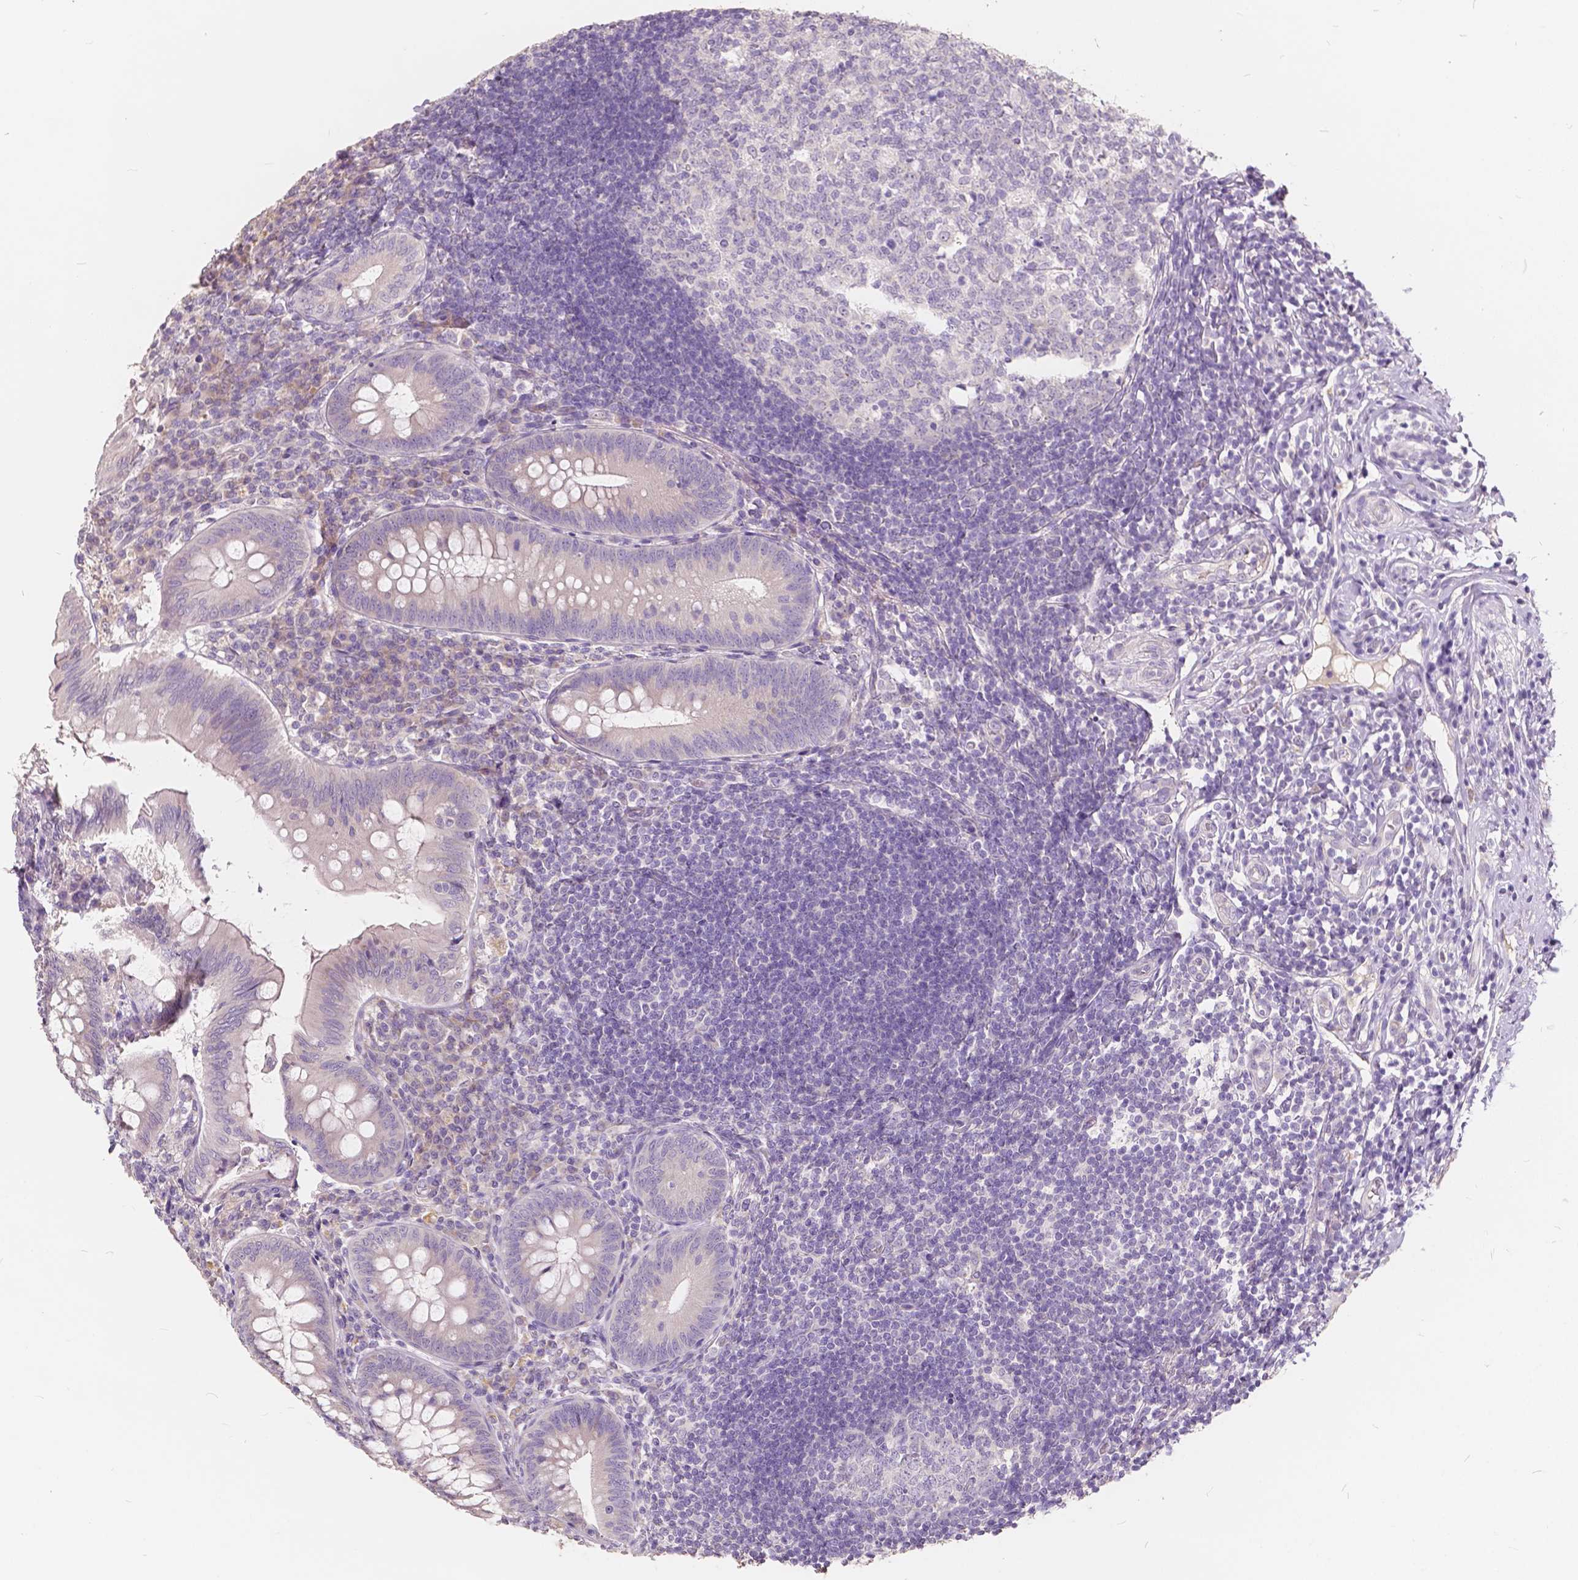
{"staining": {"intensity": "weak", "quantity": "<25%", "location": "cytoplasmic/membranous"}, "tissue": "appendix", "cell_type": "Glandular cells", "image_type": "normal", "snomed": [{"axis": "morphology", "description": "Normal tissue, NOS"}, {"axis": "morphology", "description": "Inflammation, NOS"}, {"axis": "topography", "description": "Appendix"}], "caption": "Immunohistochemical staining of normal human appendix reveals no significant positivity in glandular cells. The staining was performed using DAB (3,3'-diaminobenzidine) to visualize the protein expression in brown, while the nuclei were stained in blue with hematoxylin (Magnification: 20x).", "gene": "SLC7A8", "patient": {"sex": "male", "age": 16}}